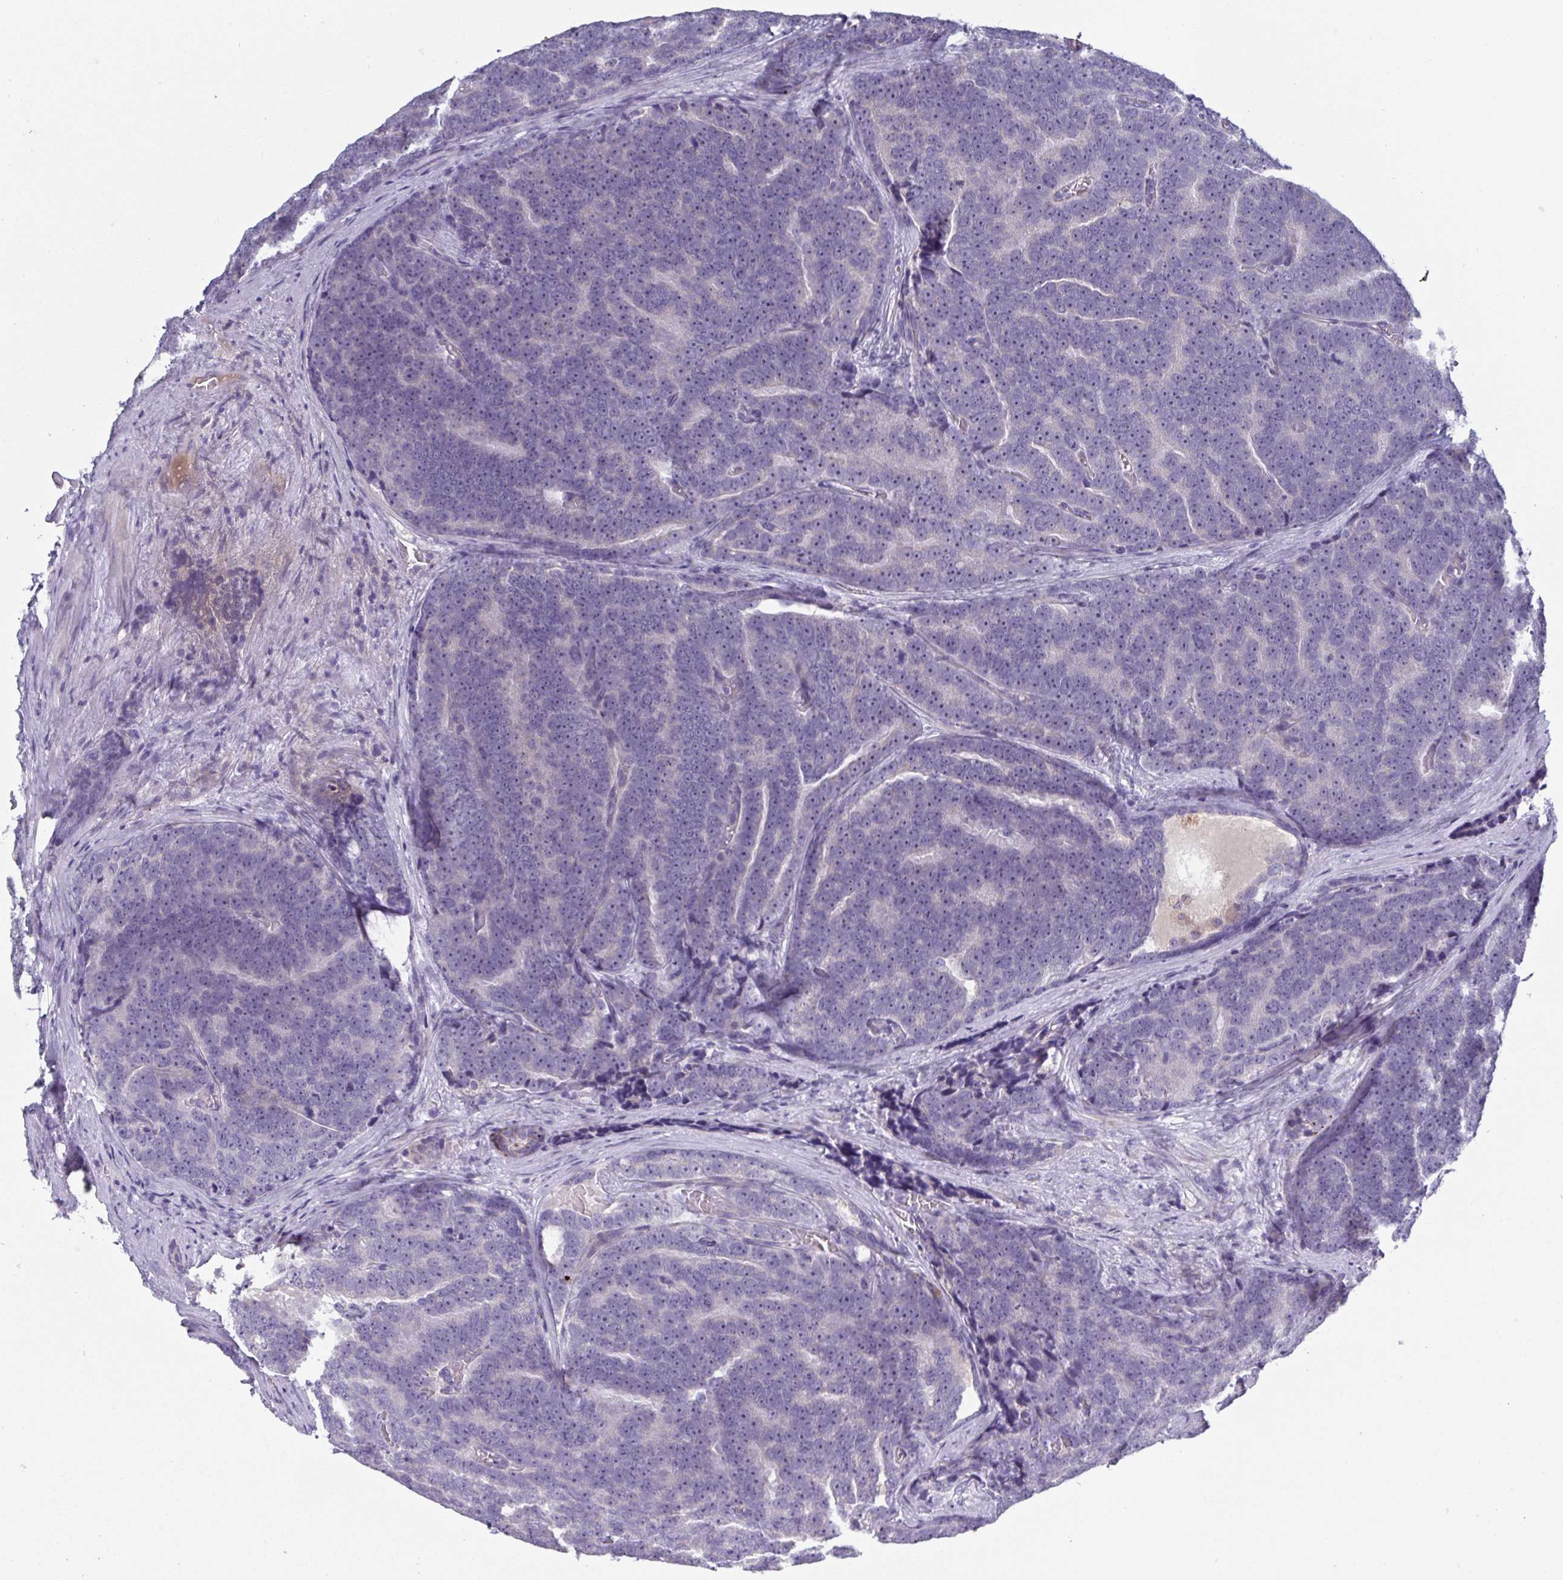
{"staining": {"intensity": "negative", "quantity": "none", "location": "none"}, "tissue": "prostate cancer", "cell_type": "Tumor cells", "image_type": "cancer", "snomed": [{"axis": "morphology", "description": "Adenocarcinoma, Low grade"}, {"axis": "topography", "description": "Prostate"}], "caption": "This histopathology image is of prostate cancer stained with immunohistochemistry (IHC) to label a protein in brown with the nuclei are counter-stained blue. There is no staining in tumor cells.", "gene": "HGFAC", "patient": {"sex": "male", "age": 62}}